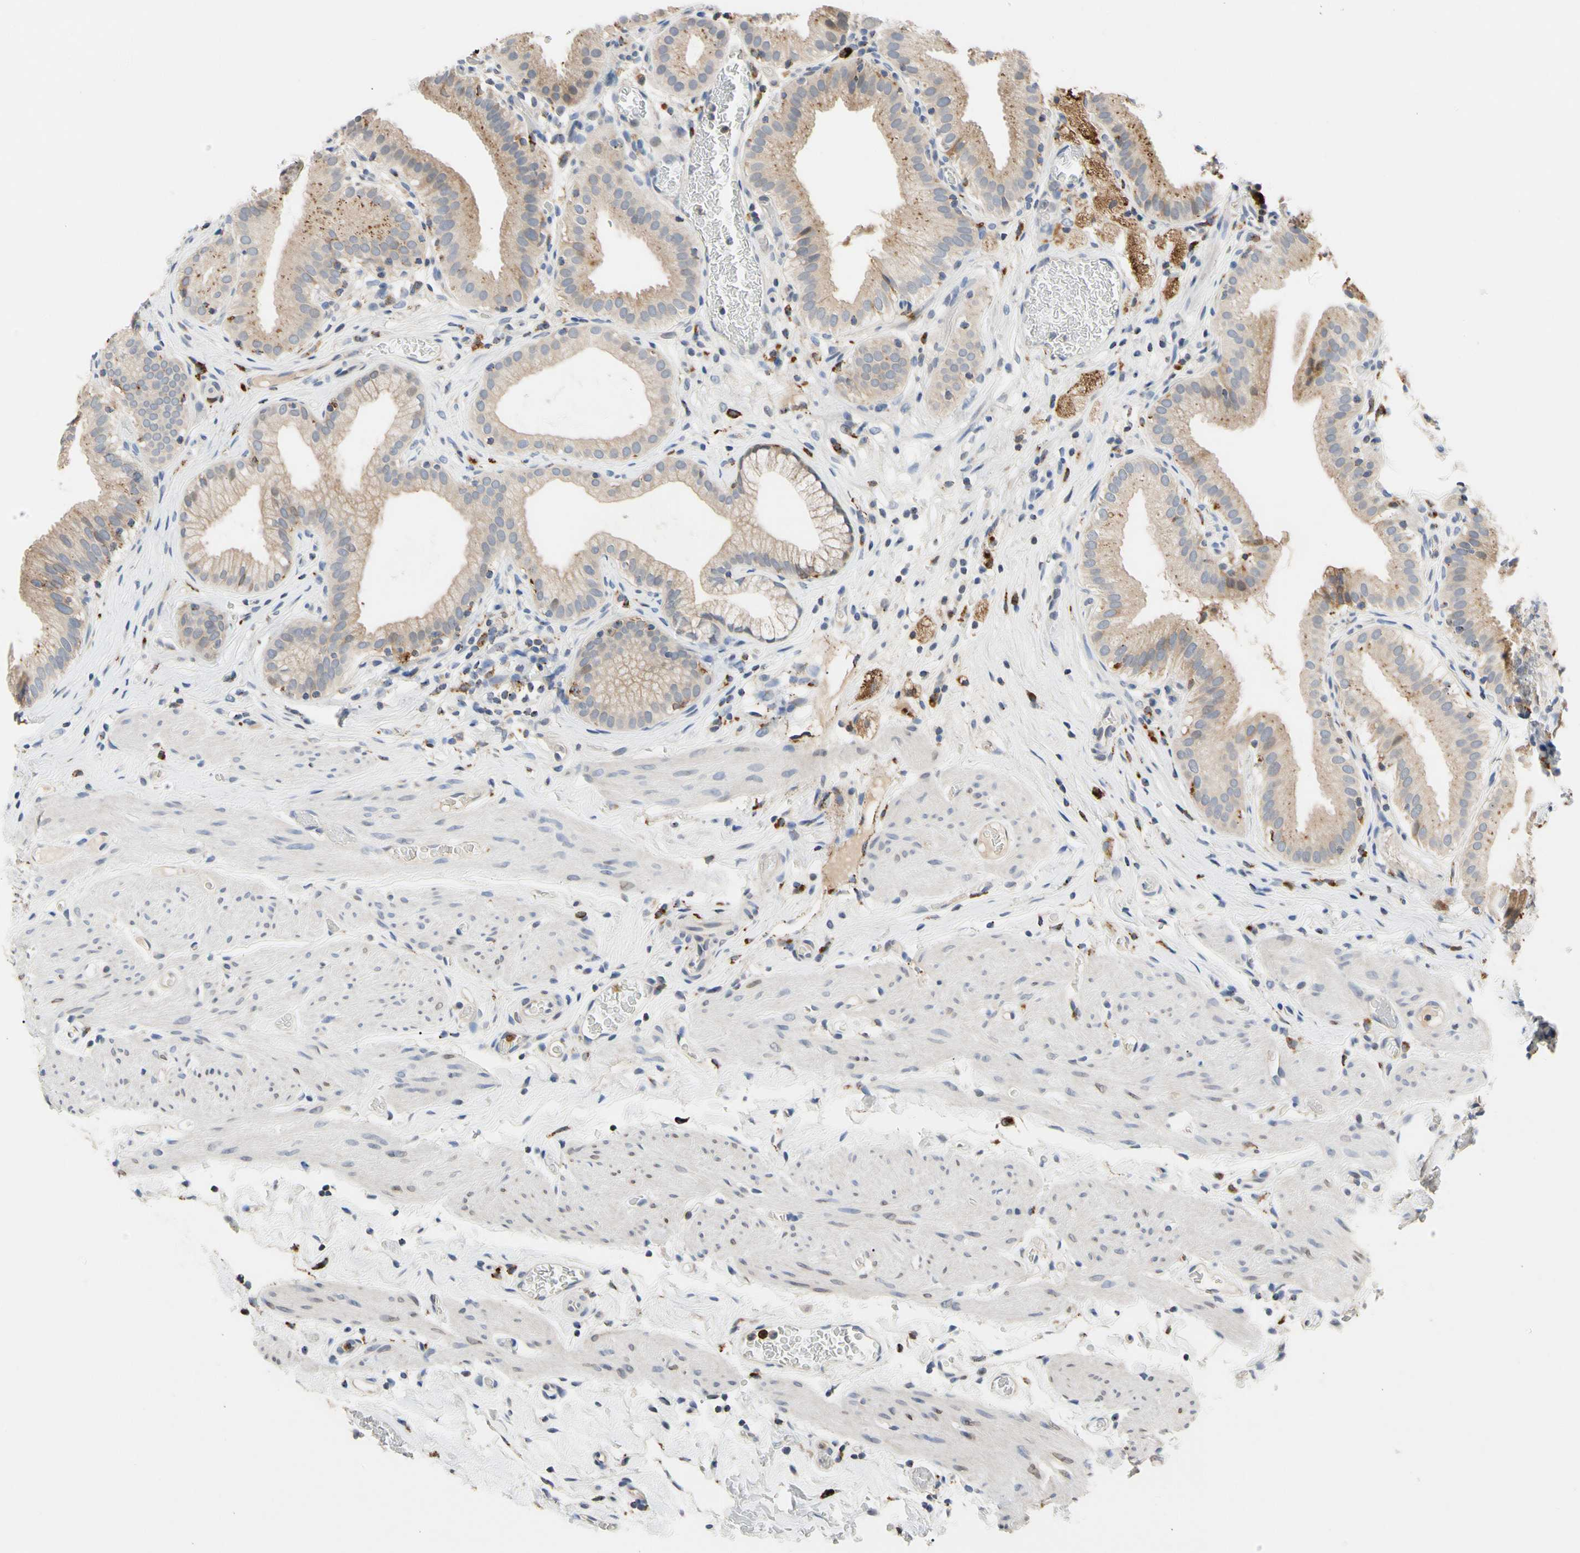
{"staining": {"intensity": "weak", "quantity": ">75%", "location": "cytoplasmic/membranous"}, "tissue": "gallbladder", "cell_type": "Glandular cells", "image_type": "normal", "snomed": [{"axis": "morphology", "description": "Normal tissue, NOS"}, {"axis": "topography", "description": "Gallbladder"}], "caption": "Brown immunohistochemical staining in unremarkable gallbladder demonstrates weak cytoplasmic/membranous expression in approximately >75% of glandular cells. Using DAB (3,3'-diaminobenzidine) (brown) and hematoxylin (blue) stains, captured at high magnification using brightfield microscopy.", "gene": "ADA2", "patient": {"sex": "male", "age": 54}}